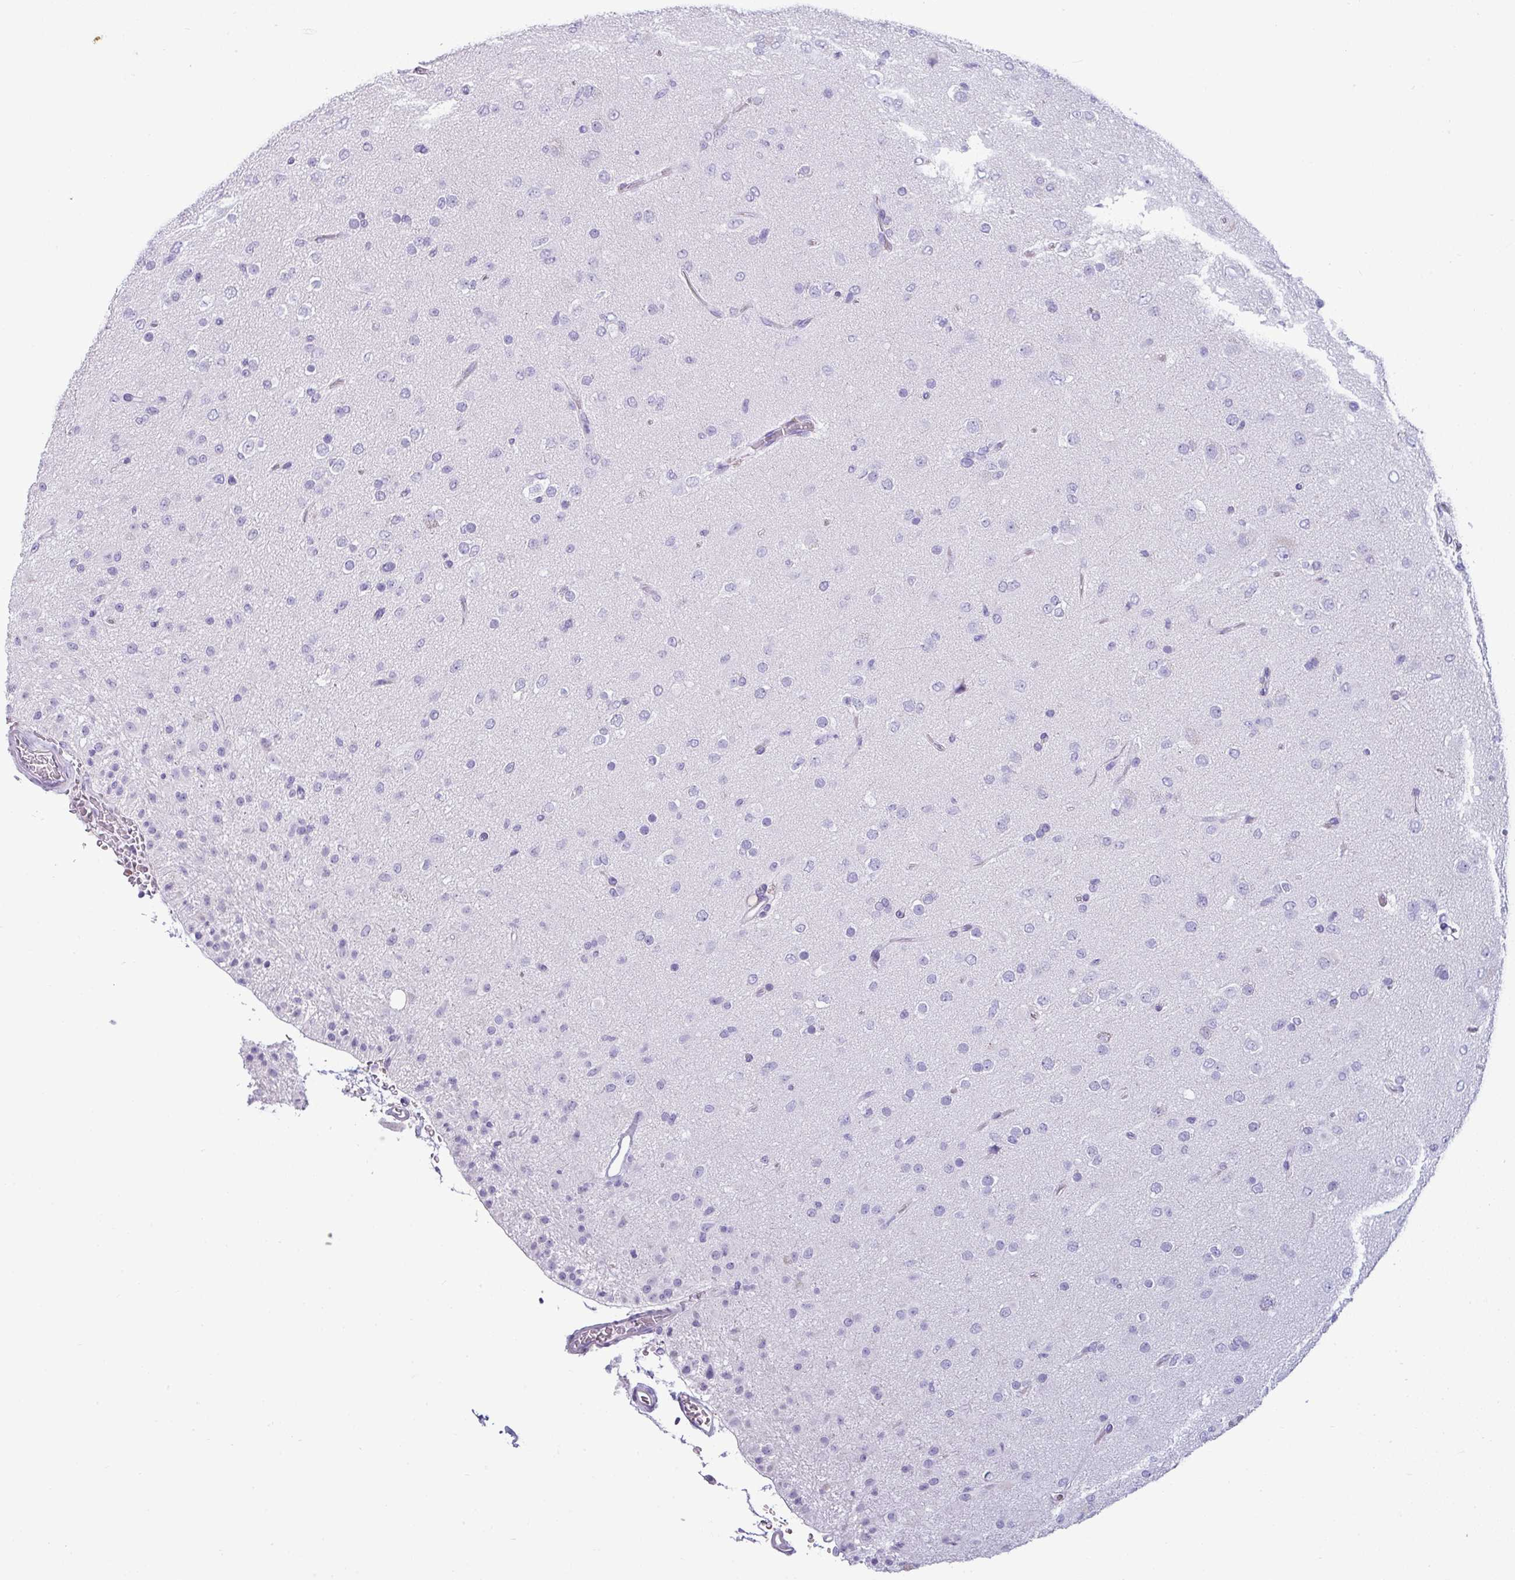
{"staining": {"intensity": "negative", "quantity": "none", "location": "none"}, "tissue": "glioma", "cell_type": "Tumor cells", "image_type": "cancer", "snomed": [{"axis": "morphology", "description": "Glioma, malignant, Low grade"}, {"axis": "topography", "description": "Brain"}], "caption": "High magnification brightfield microscopy of malignant glioma (low-grade) stained with DAB (3,3'-diaminobenzidine) (brown) and counterstained with hematoxylin (blue): tumor cells show no significant staining.", "gene": "VCY1B", "patient": {"sex": "male", "age": 65}}